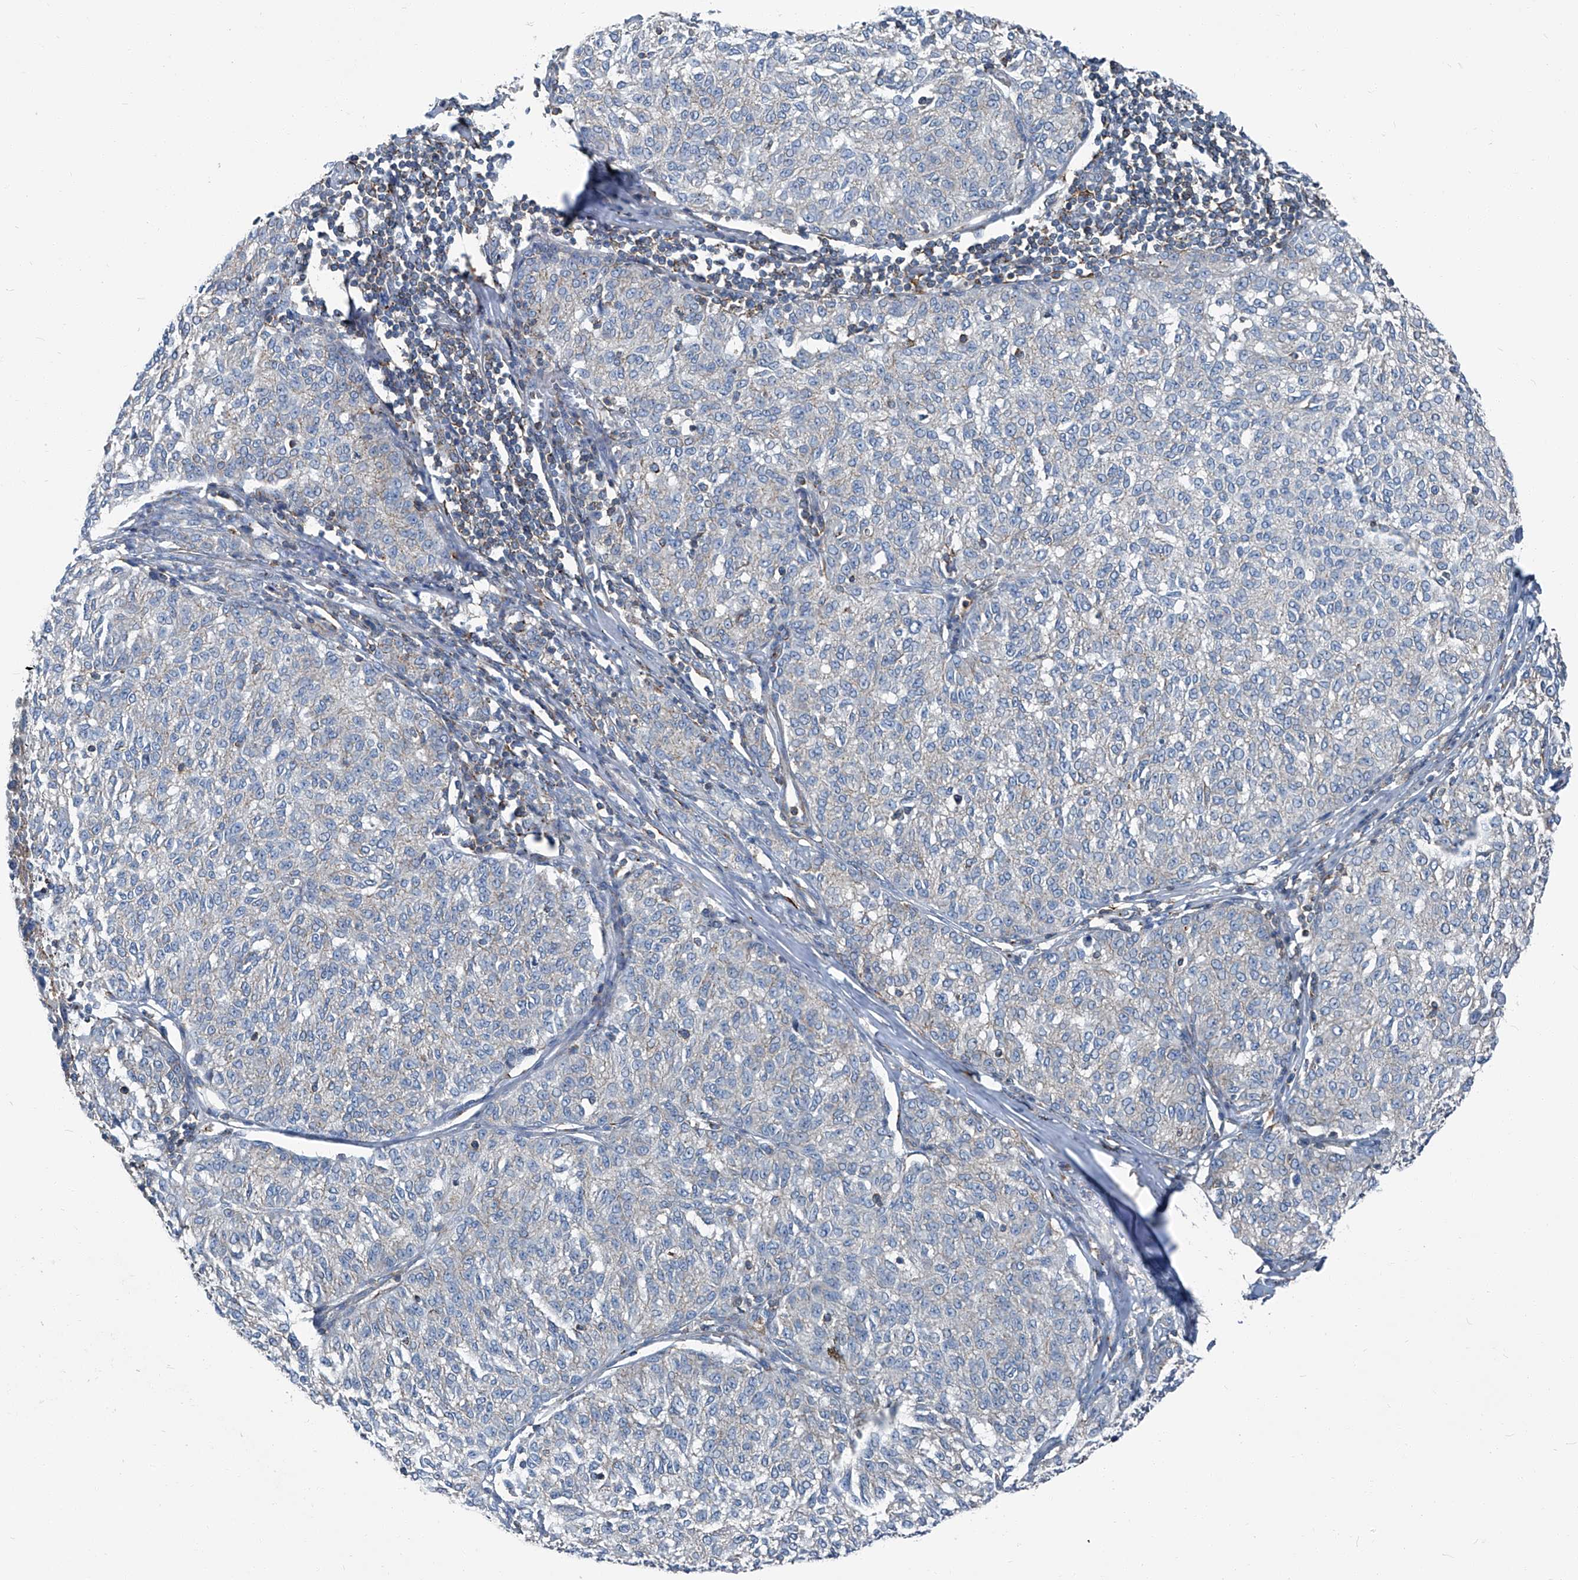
{"staining": {"intensity": "negative", "quantity": "none", "location": "none"}, "tissue": "melanoma", "cell_type": "Tumor cells", "image_type": "cancer", "snomed": [{"axis": "morphology", "description": "Malignant melanoma, NOS"}, {"axis": "topography", "description": "Skin"}], "caption": "High power microscopy histopathology image of an immunohistochemistry image of melanoma, revealing no significant staining in tumor cells.", "gene": "SEPTIN7", "patient": {"sex": "female", "age": 72}}